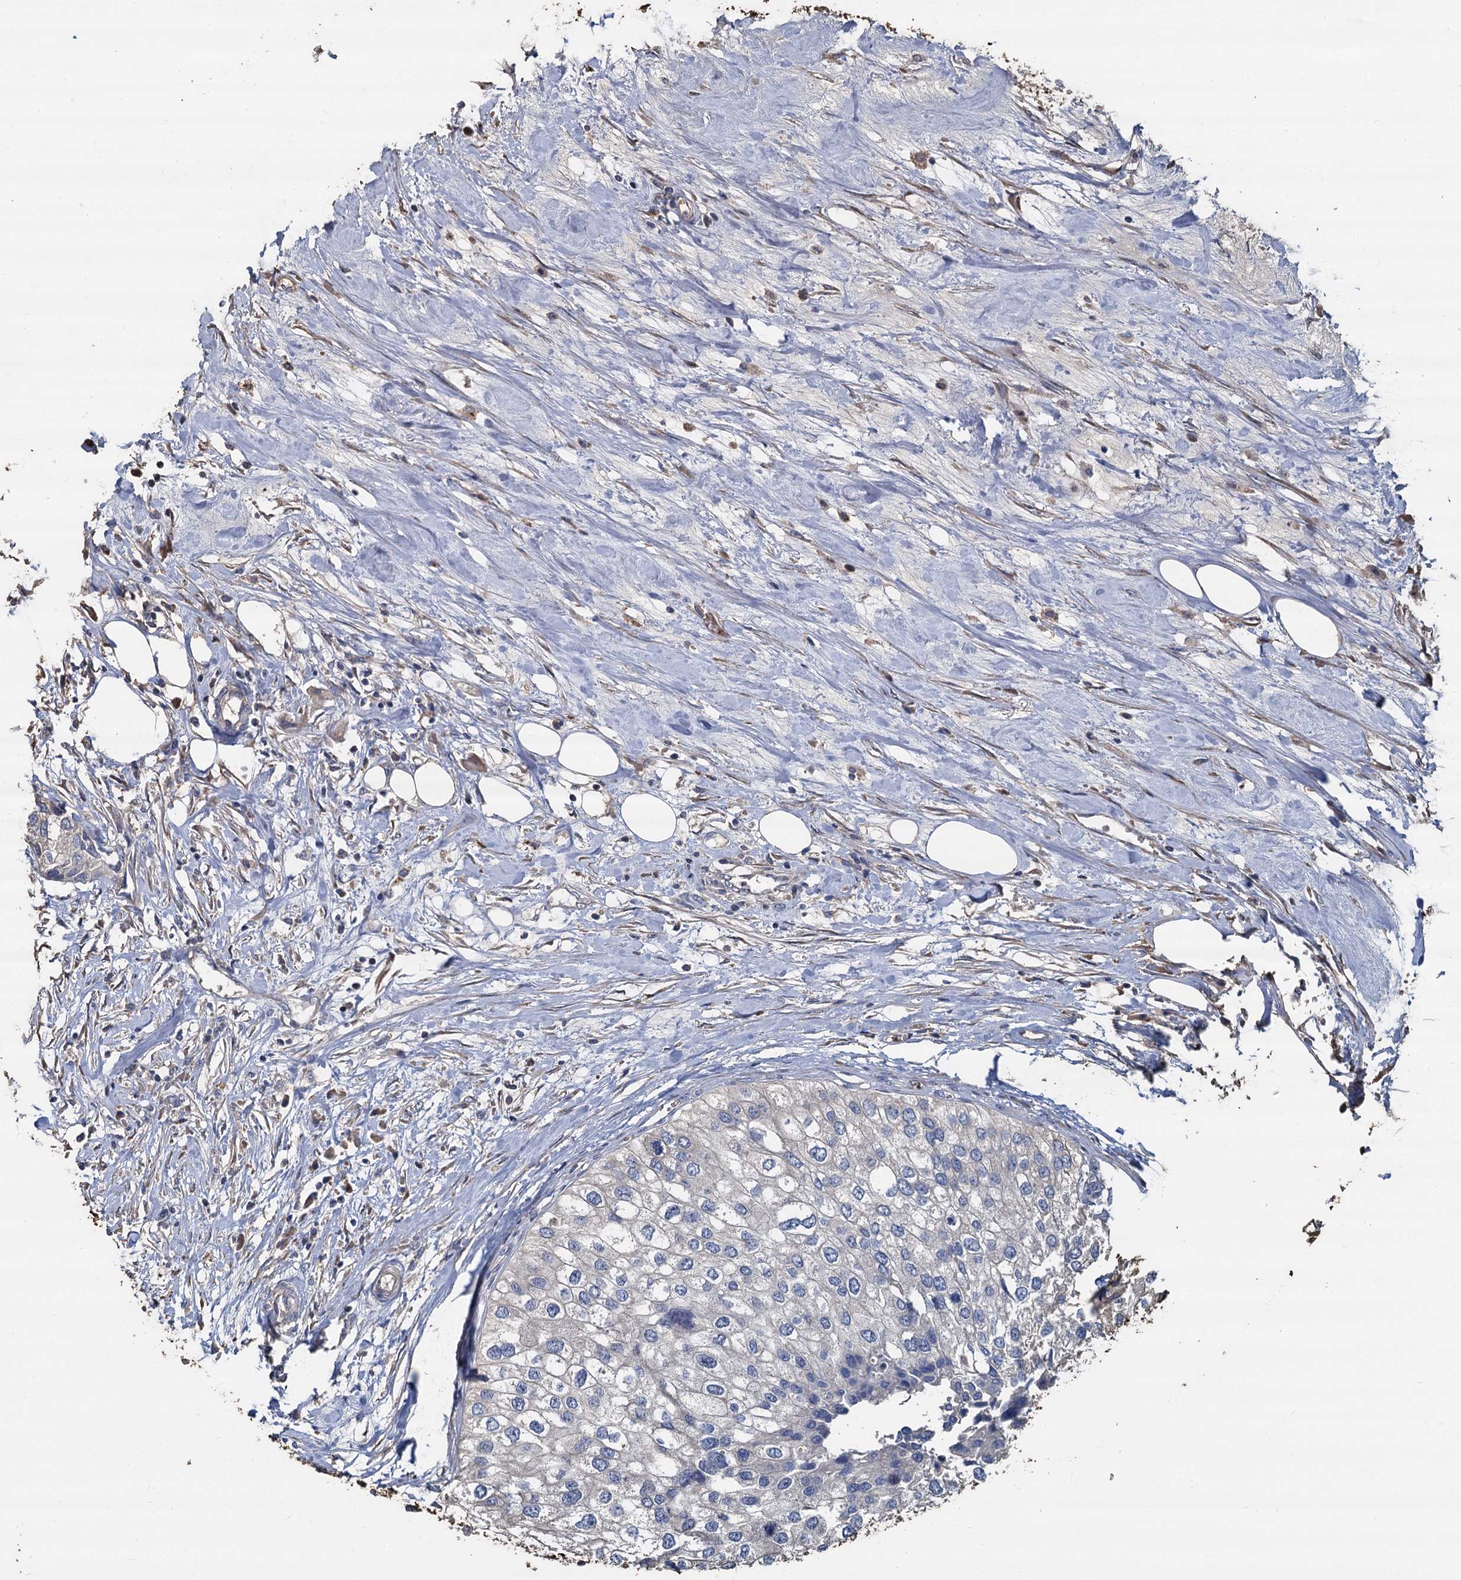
{"staining": {"intensity": "negative", "quantity": "none", "location": "none"}, "tissue": "urothelial cancer", "cell_type": "Tumor cells", "image_type": "cancer", "snomed": [{"axis": "morphology", "description": "Urothelial carcinoma, High grade"}, {"axis": "topography", "description": "Urinary bladder"}], "caption": "This photomicrograph is of urothelial cancer stained with IHC to label a protein in brown with the nuclei are counter-stained blue. There is no positivity in tumor cells.", "gene": "TCTN2", "patient": {"sex": "male", "age": 64}}